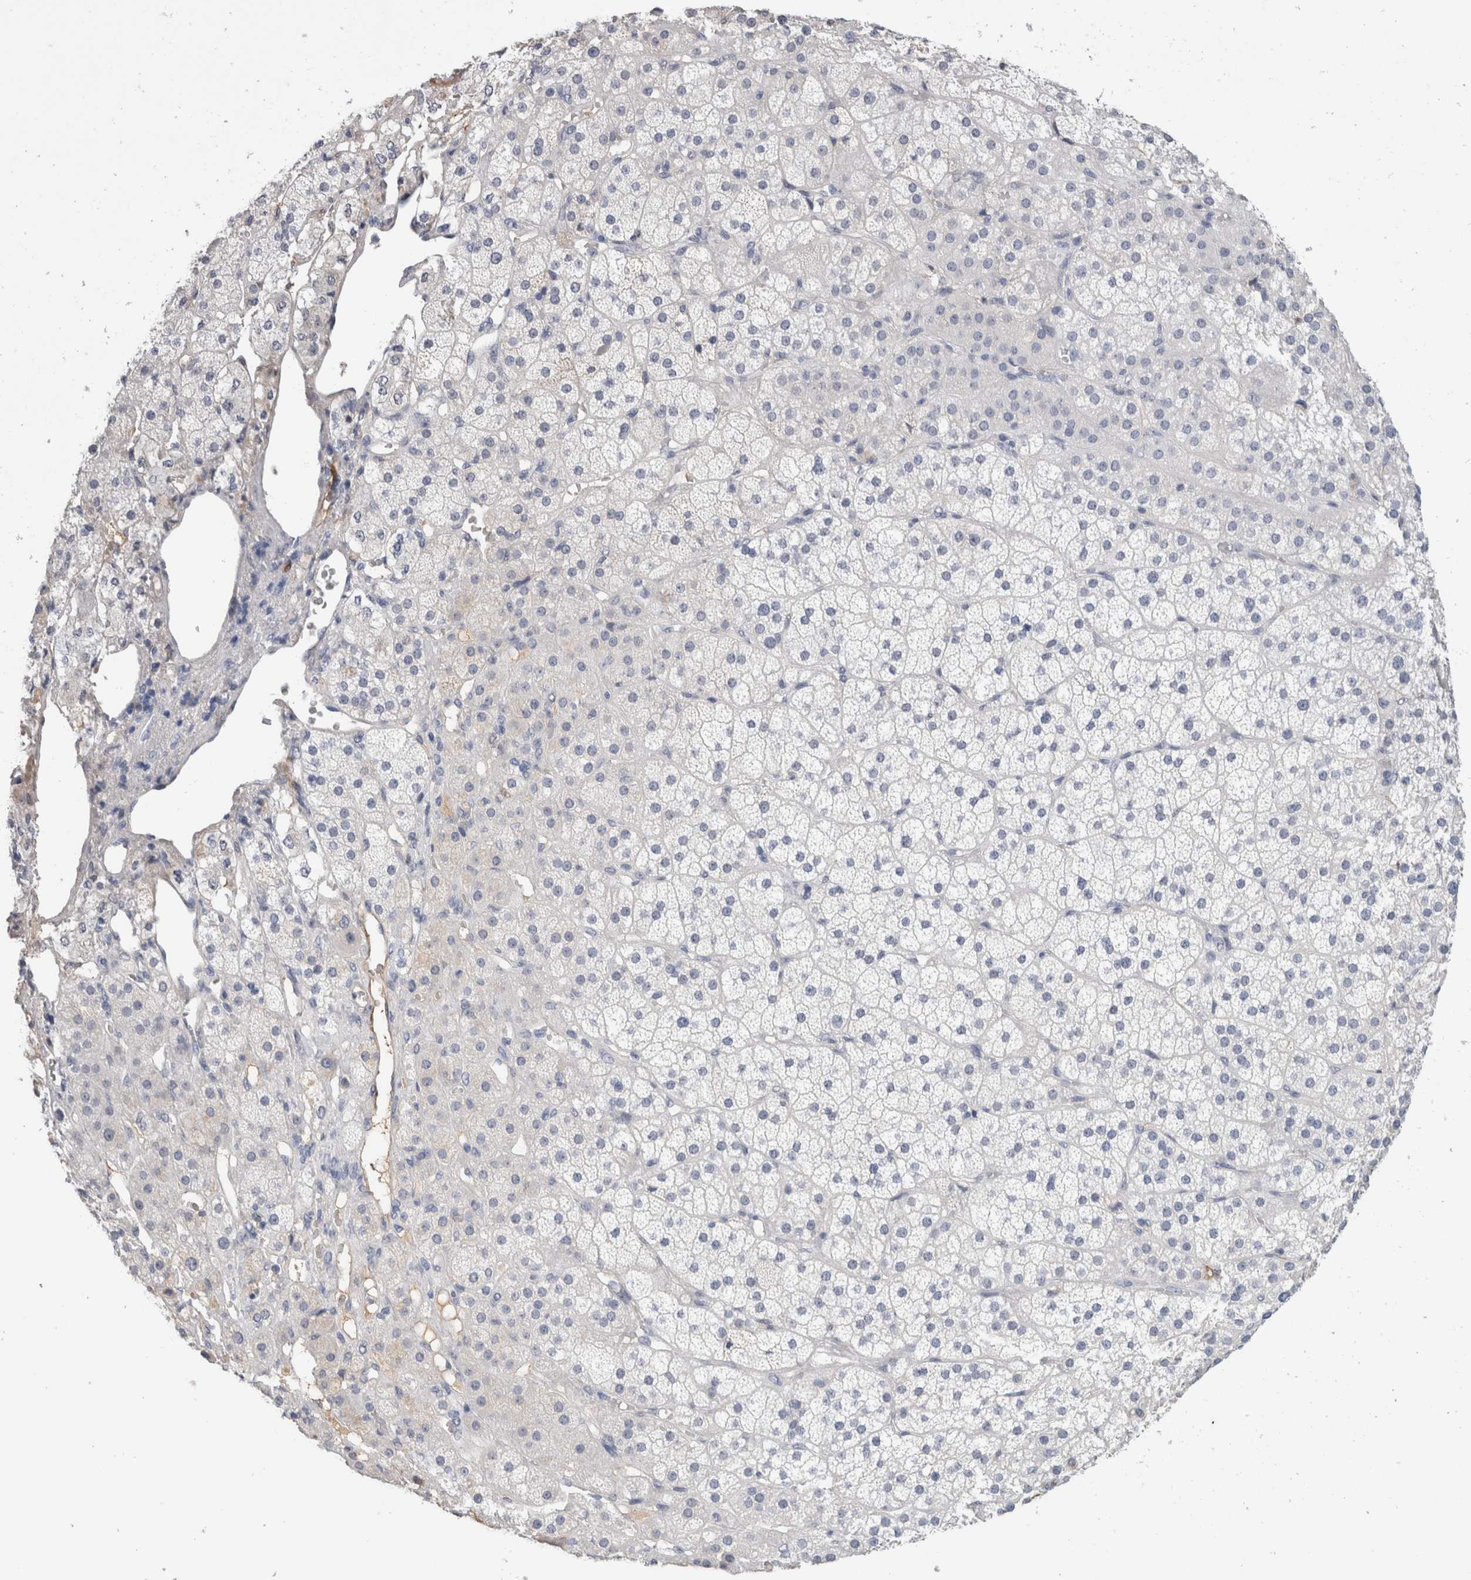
{"staining": {"intensity": "negative", "quantity": "none", "location": "none"}, "tissue": "adrenal gland", "cell_type": "Glandular cells", "image_type": "normal", "snomed": [{"axis": "morphology", "description": "Normal tissue, NOS"}, {"axis": "topography", "description": "Adrenal gland"}], "caption": "This histopathology image is of unremarkable adrenal gland stained with IHC to label a protein in brown with the nuclei are counter-stained blue. There is no staining in glandular cells. The staining is performed using DAB (3,3'-diaminobenzidine) brown chromogen with nuclei counter-stained in using hematoxylin.", "gene": "FABP4", "patient": {"sex": "male", "age": 57}}